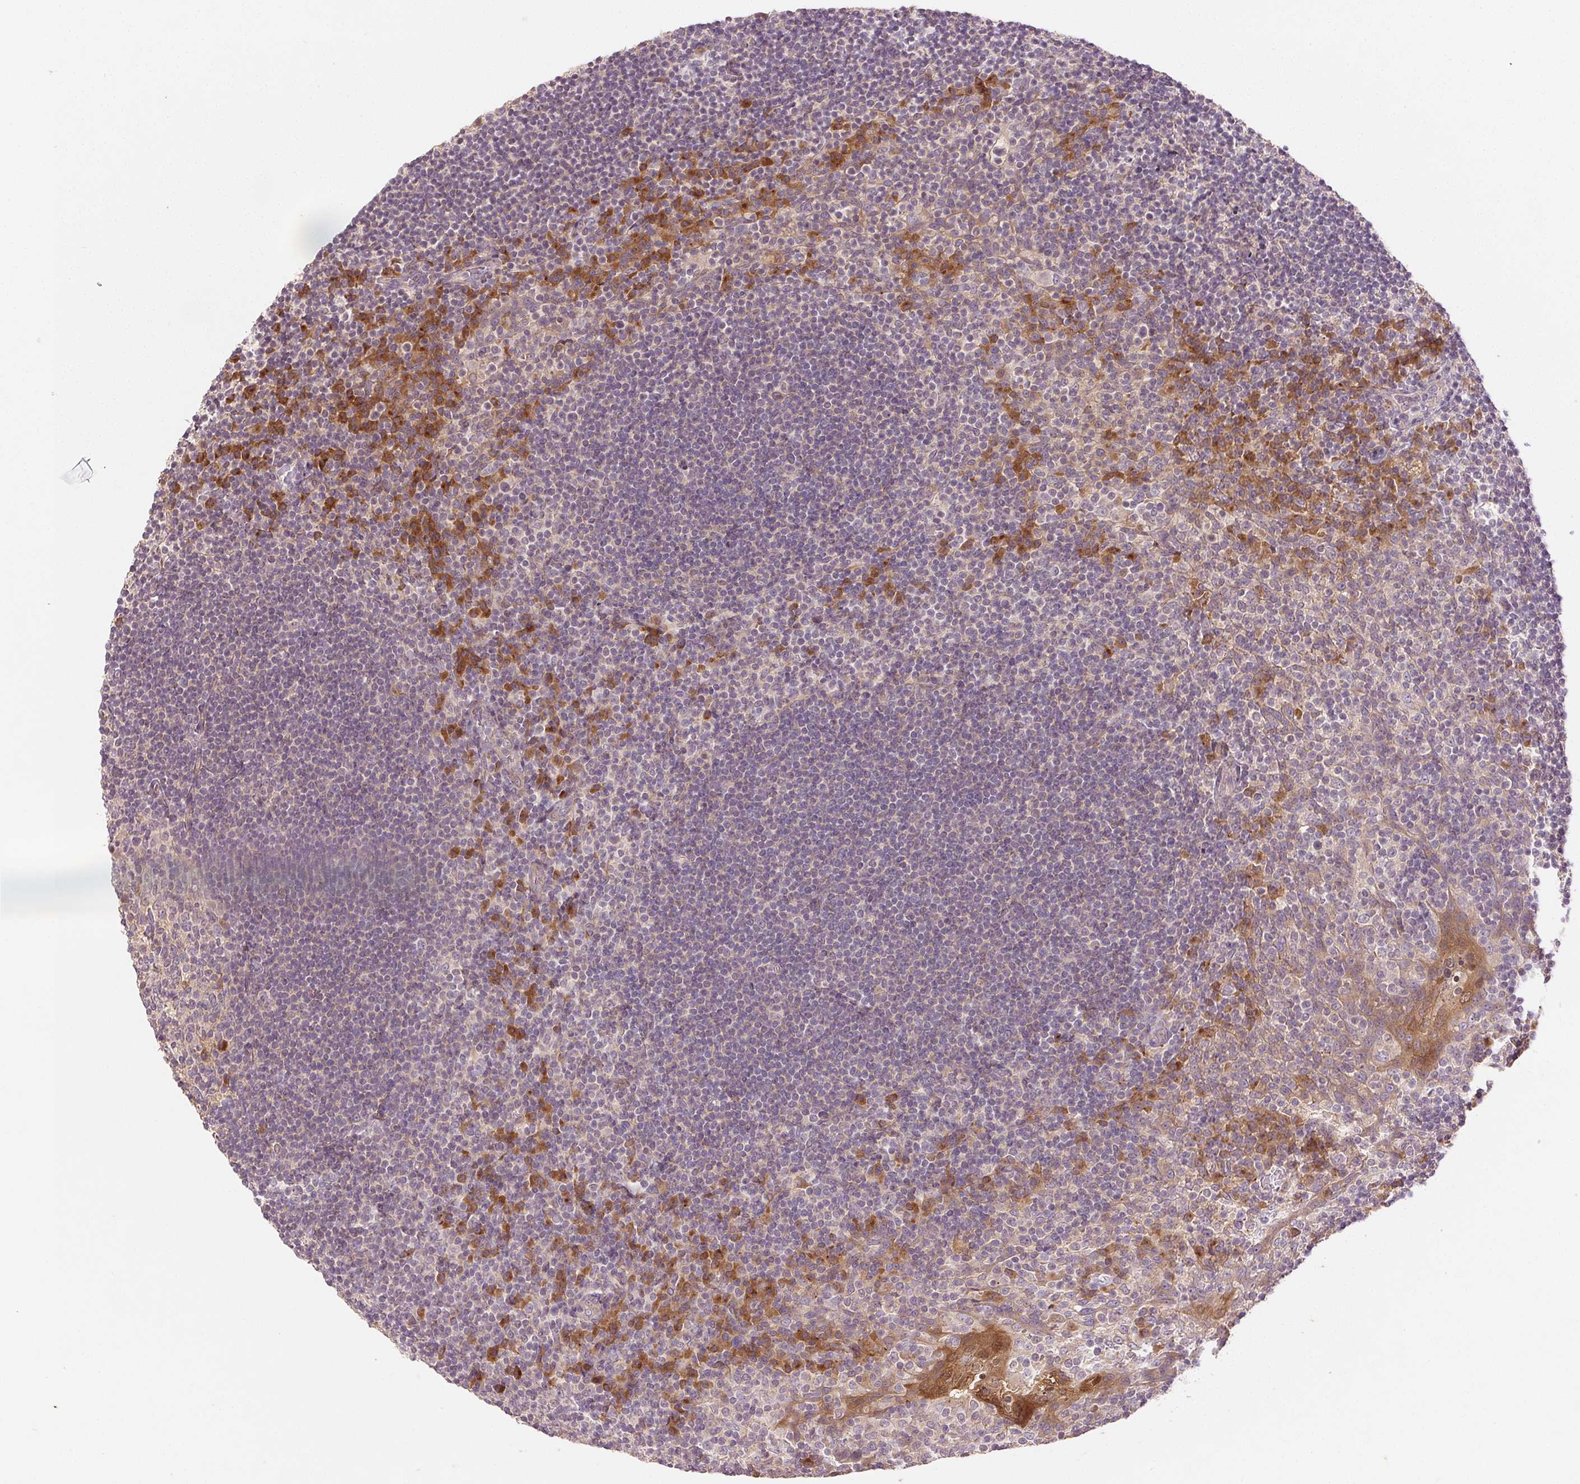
{"staining": {"intensity": "moderate", "quantity": "<25%", "location": "cytoplasmic/membranous"}, "tissue": "tonsil", "cell_type": "Germinal center cells", "image_type": "normal", "snomed": [{"axis": "morphology", "description": "Normal tissue, NOS"}, {"axis": "topography", "description": "Tonsil"}], "caption": "Protein expression analysis of benign tonsil exhibits moderate cytoplasmic/membranous staining in about <25% of germinal center cells.", "gene": "YIF1B", "patient": {"sex": "female", "age": 10}}